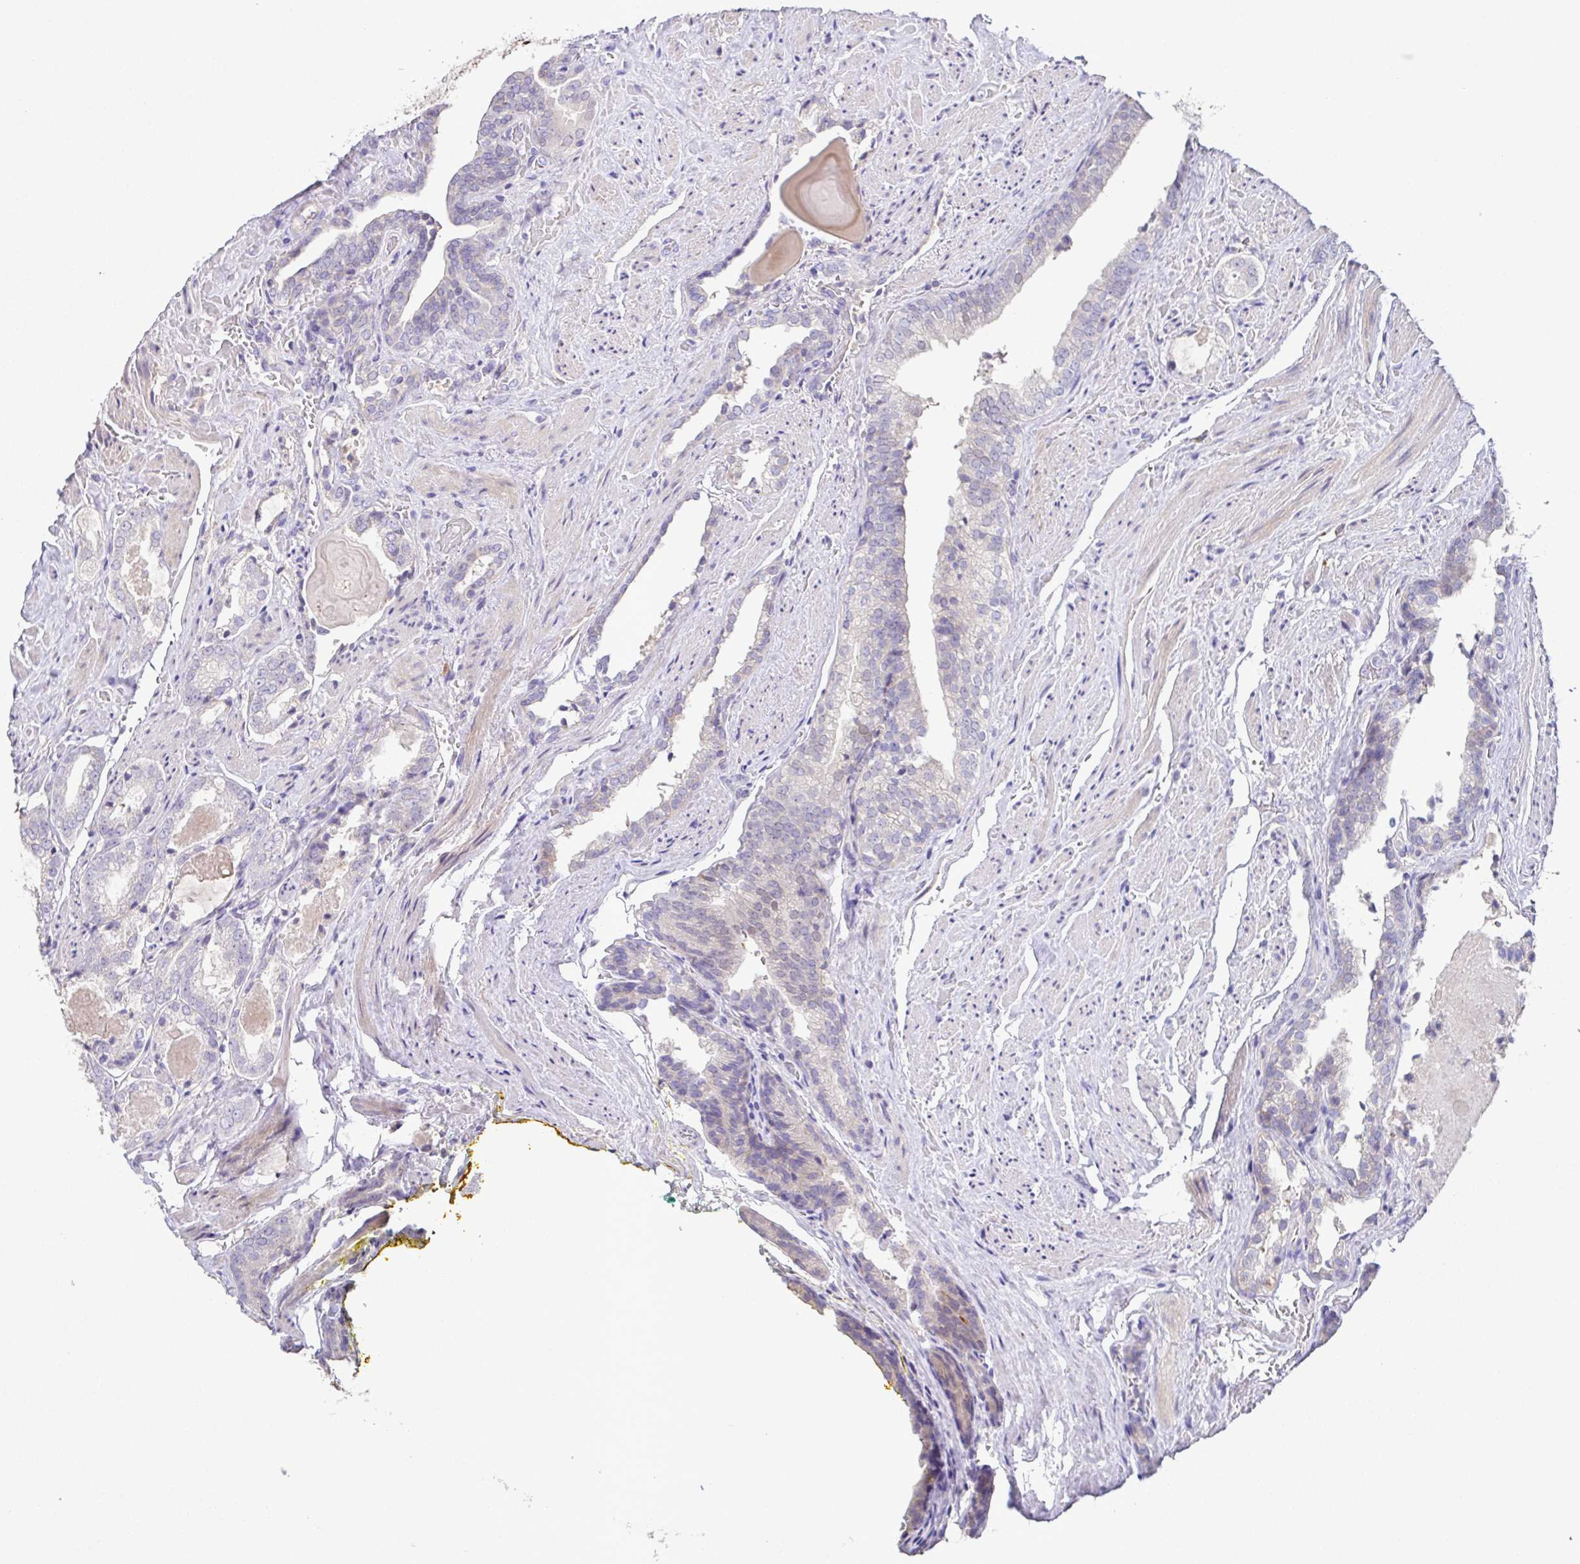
{"staining": {"intensity": "negative", "quantity": "none", "location": "none"}, "tissue": "prostate cancer", "cell_type": "Tumor cells", "image_type": "cancer", "snomed": [{"axis": "morphology", "description": "Adenocarcinoma, High grade"}, {"axis": "topography", "description": "Prostate"}], "caption": "Protein analysis of adenocarcinoma (high-grade) (prostate) demonstrates no significant staining in tumor cells.", "gene": "MARCO", "patient": {"sex": "male", "age": 65}}